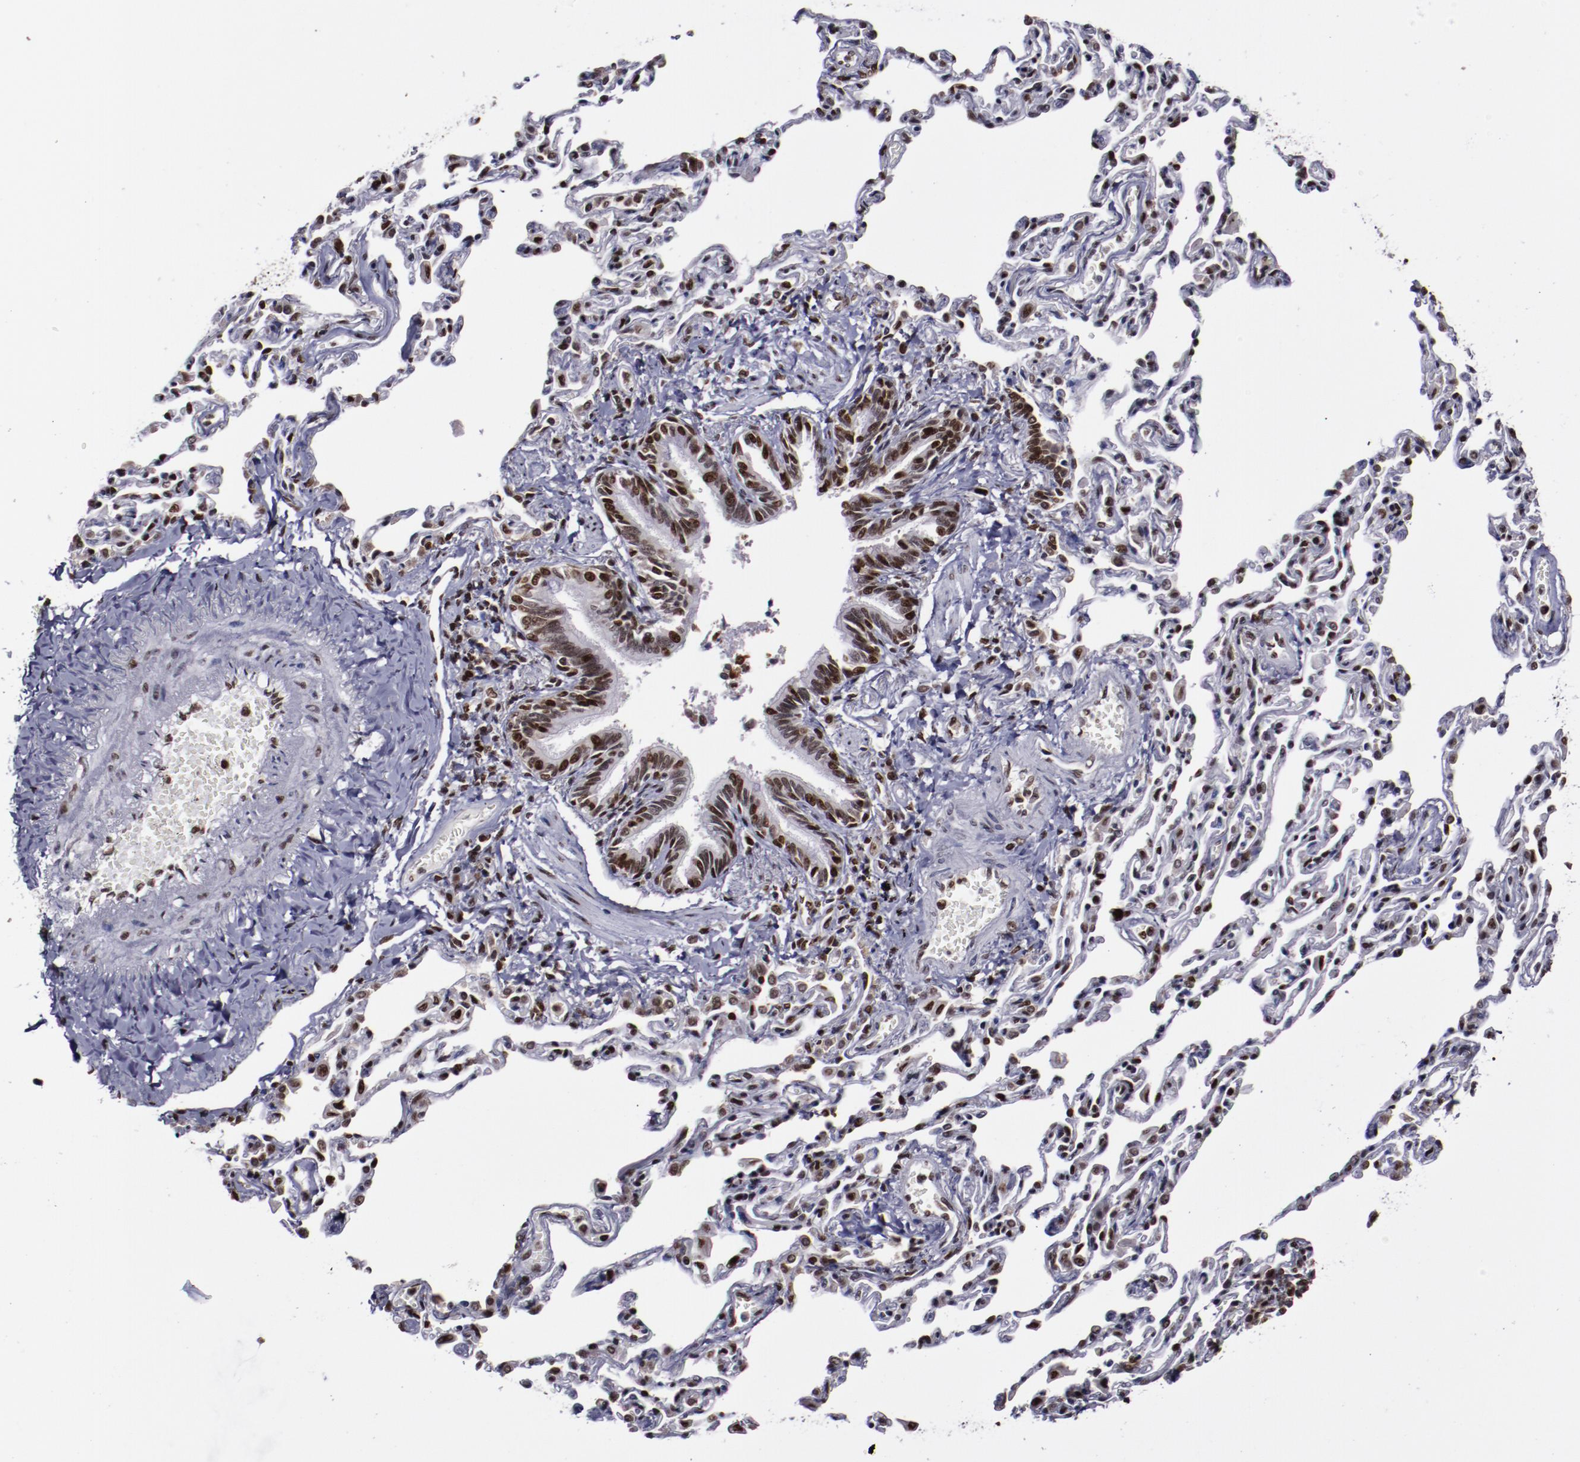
{"staining": {"intensity": "moderate", "quantity": ">75%", "location": "nuclear"}, "tissue": "bronchus", "cell_type": "Respiratory epithelial cells", "image_type": "normal", "snomed": [{"axis": "morphology", "description": "Normal tissue, NOS"}, {"axis": "topography", "description": "Lung"}], "caption": "Immunohistochemistry (IHC) (DAB) staining of unremarkable human bronchus shows moderate nuclear protein staining in approximately >75% of respiratory epithelial cells.", "gene": "APEX1", "patient": {"sex": "male", "age": 64}}